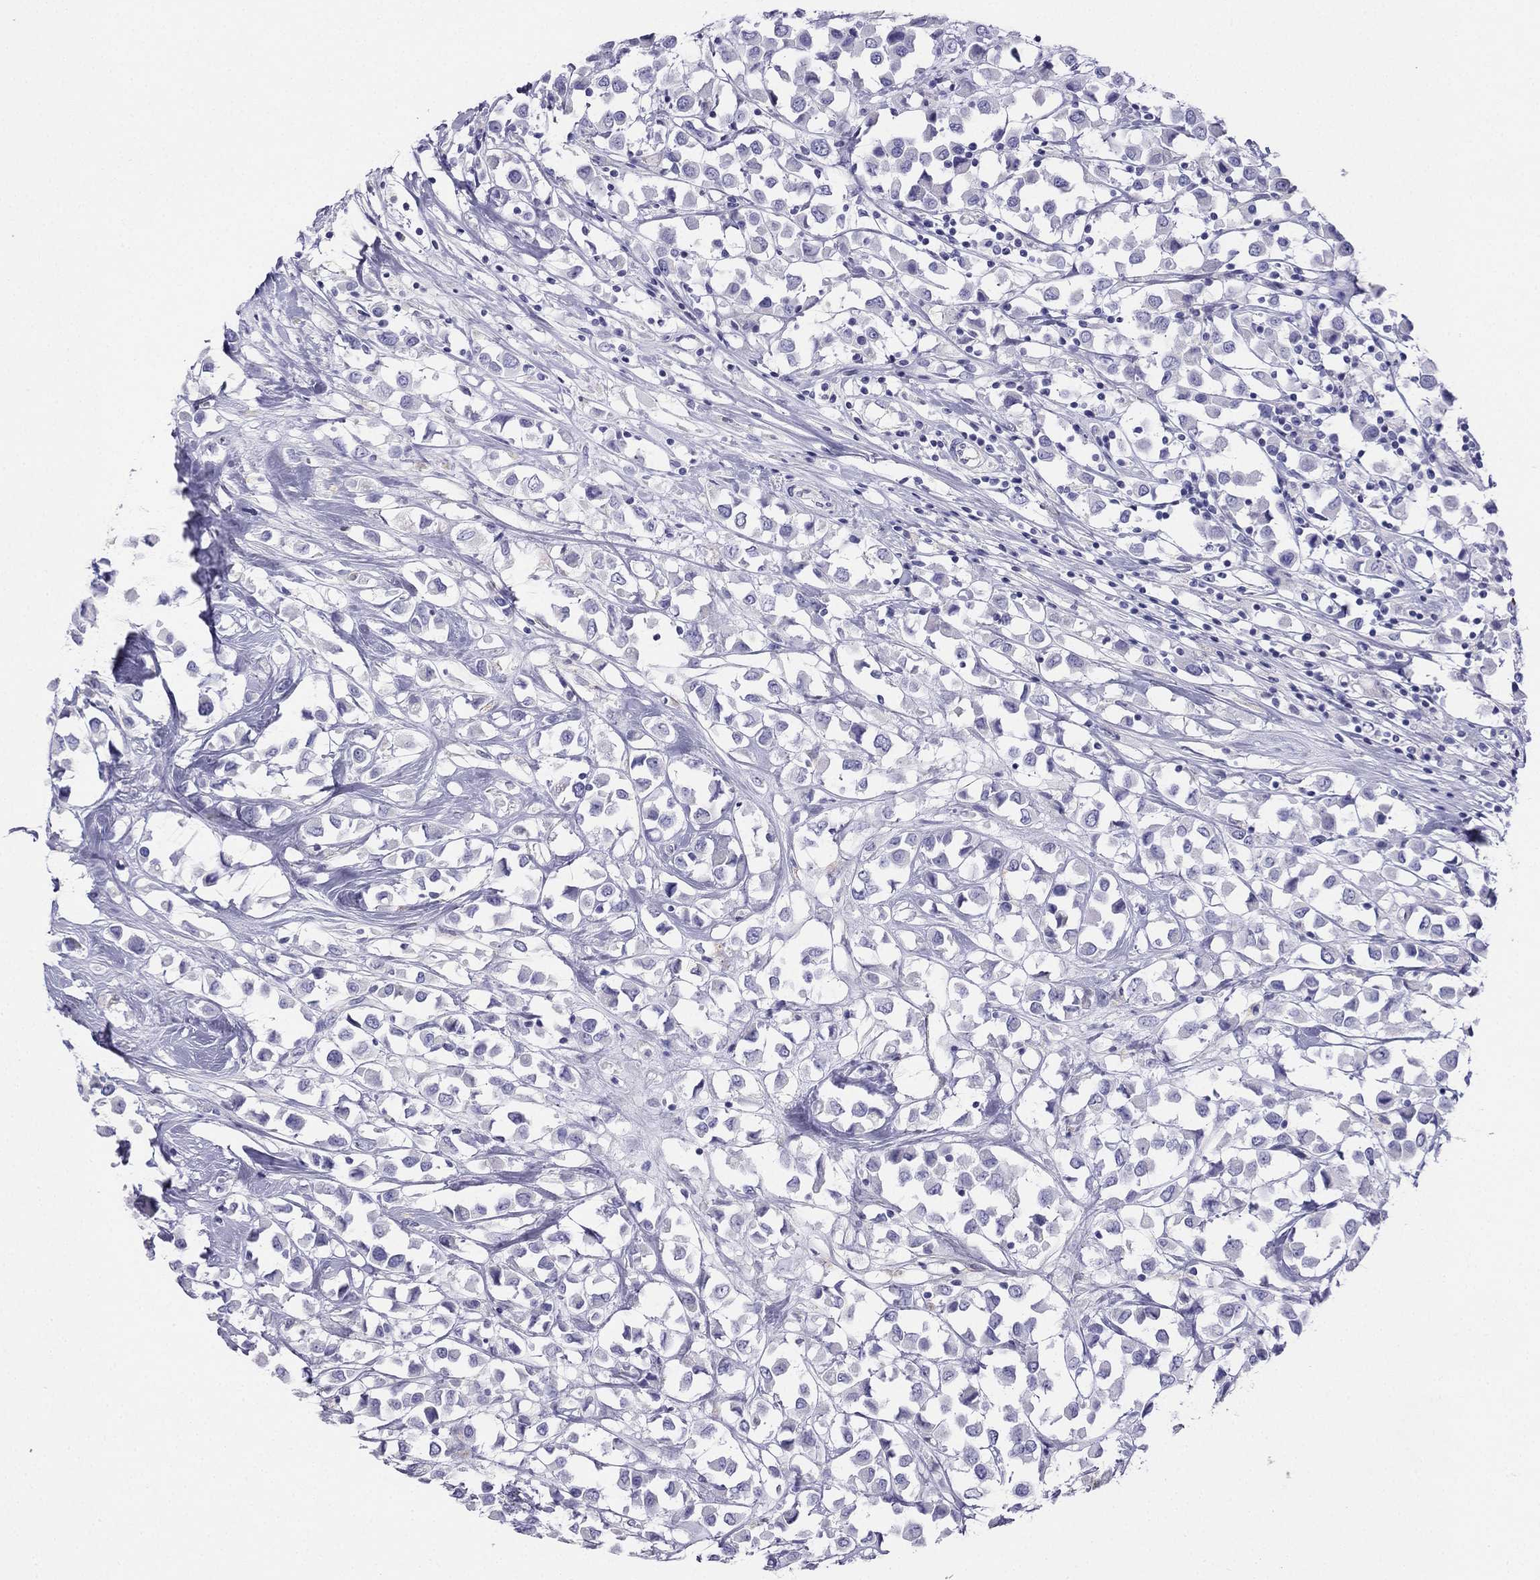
{"staining": {"intensity": "negative", "quantity": "none", "location": "none"}, "tissue": "breast cancer", "cell_type": "Tumor cells", "image_type": "cancer", "snomed": [{"axis": "morphology", "description": "Duct carcinoma"}, {"axis": "topography", "description": "Breast"}], "caption": "Immunohistochemical staining of human invasive ductal carcinoma (breast) reveals no significant positivity in tumor cells.", "gene": "ALOXE3", "patient": {"sex": "female", "age": 61}}